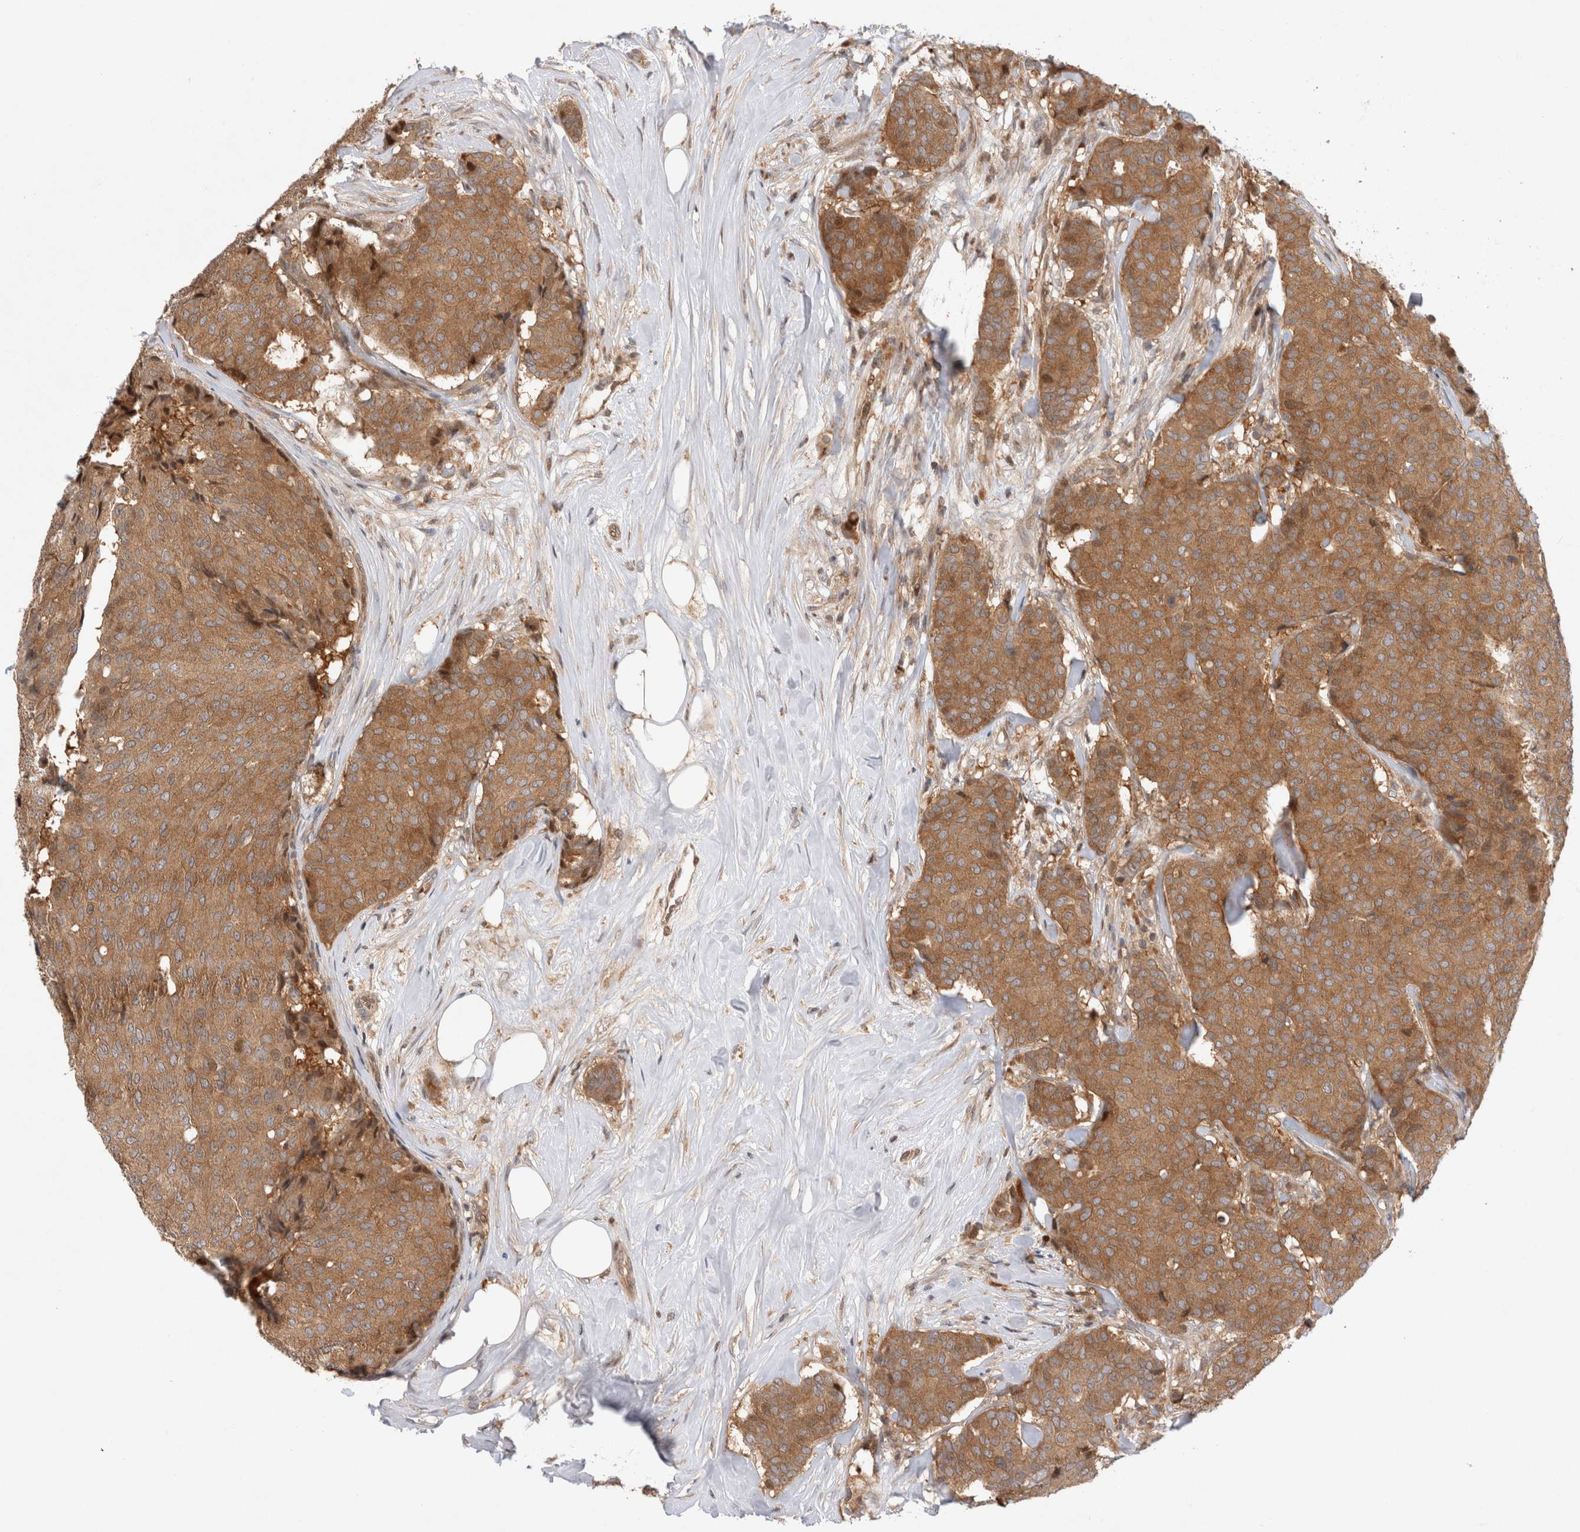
{"staining": {"intensity": "moderate", "quantity": ">75%", "location": "cytoplasmic/membranous"}, "tissue": "breast cancer", "cell_type": "Tumor cells", "image_type": "cancer", "snomed": [{"axis": "morphology", "description": "Duct carcinoma"}, {"axis": "topography", "description": "Breast"}], "caption": "High-magnification brightfield microscopy of breast cancer (invasive ductal carcinoma) stained with DAB (brown) and counterstained with hematoxylin (blue). tumor cells exhibit moderate cytoplasmic/membranous expression is seen in about>75% of cells. (Brightfield microscopy of DAB IHC at high magnification).", "gene": "HTT", "patient": {"sex": "female", "age": 75}}